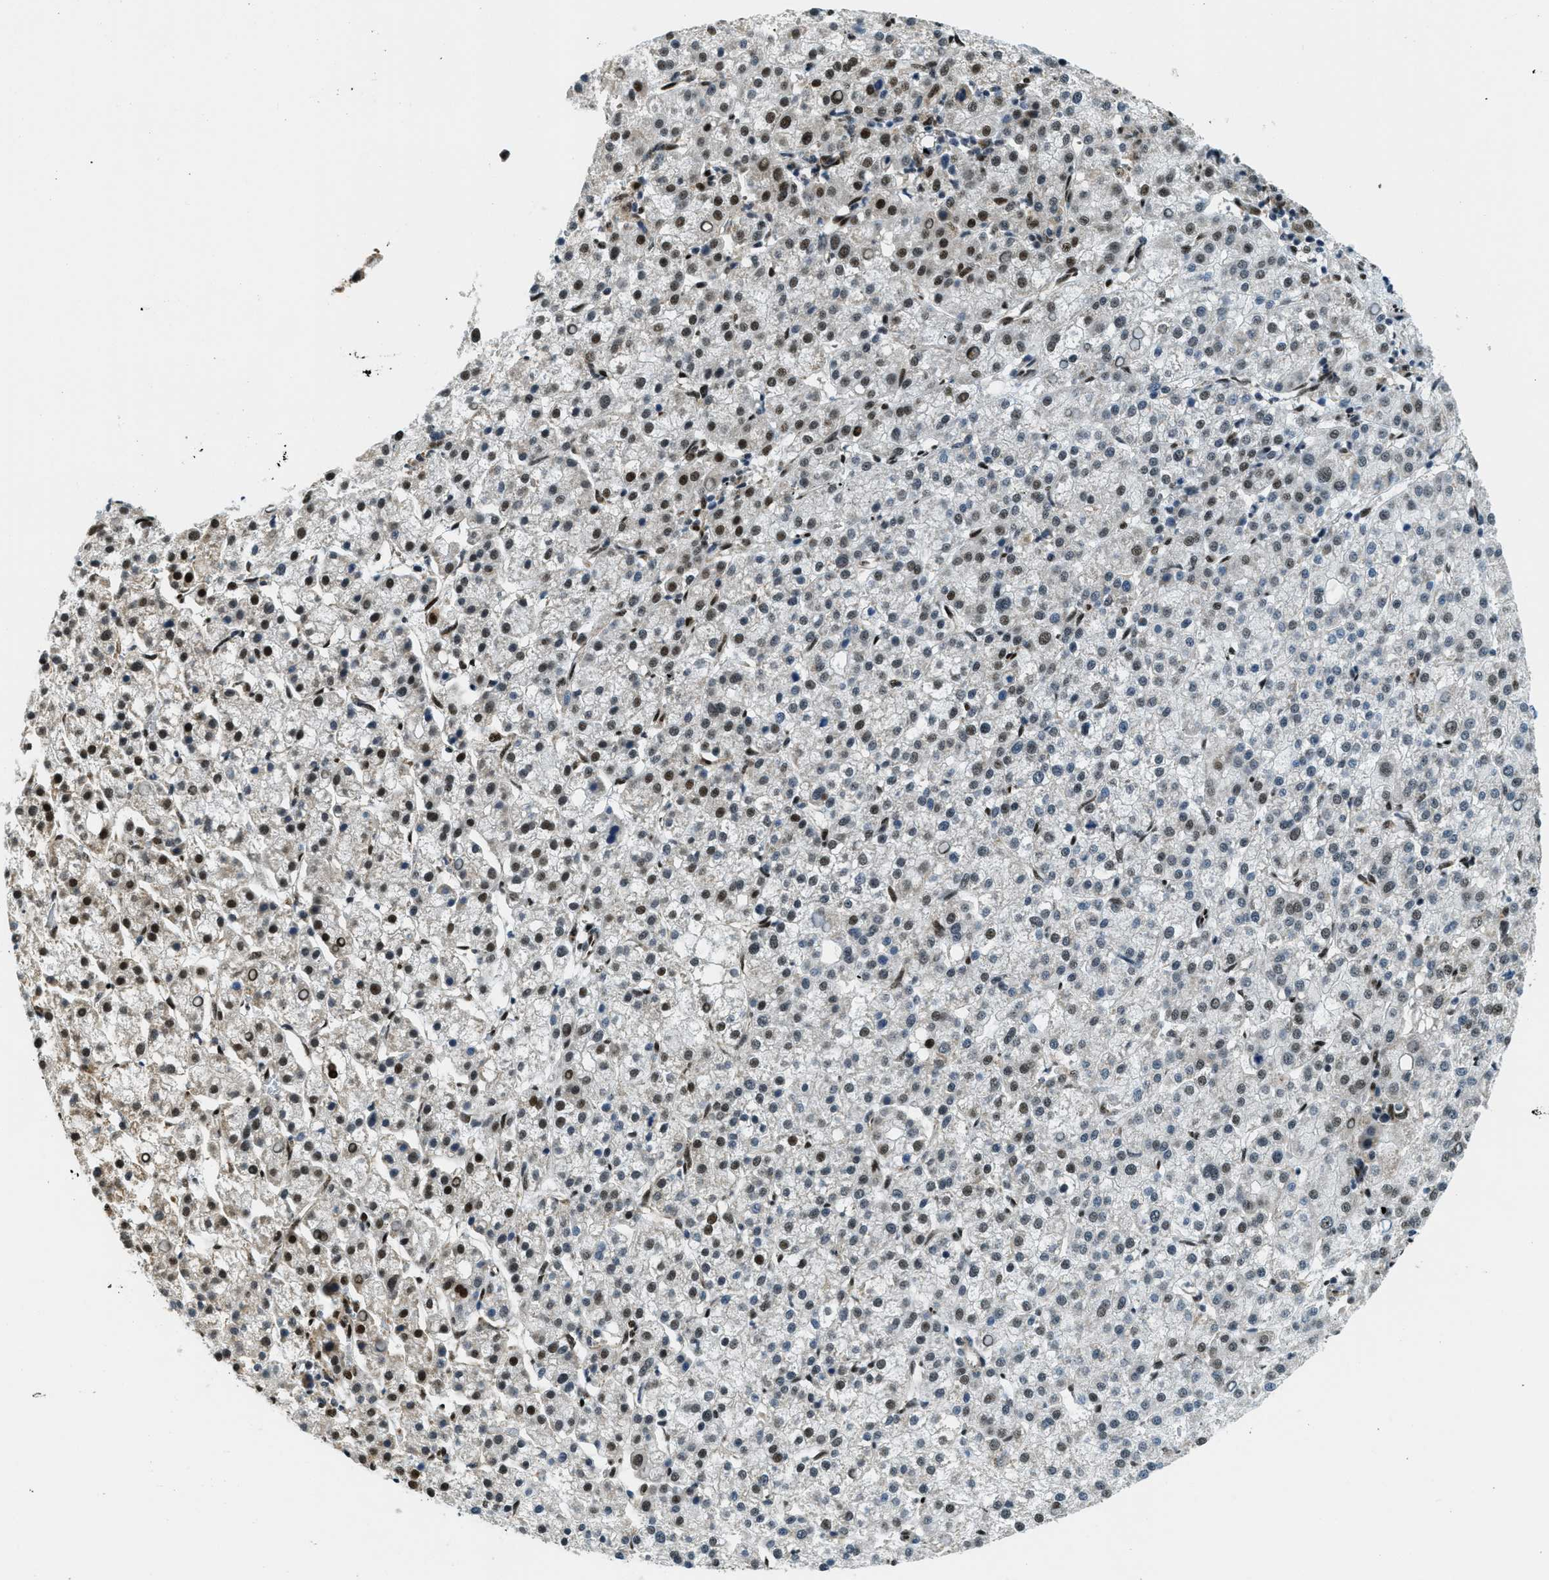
{"staining": {"intensity": "strong", "quantity": "<25%", "location": "nuclear"}, "tissue": "liver cancer", "cell_type": "Tumor cells", "image_type": "cancer", "snomed": [{"axis": "morphology", "description": "Carcinoma, Hepatocellular, NOS"}, {"axis": "topography", "description": "Liver"}], "caption": "Immunohistochemistry (IHC) photomicrograph of hepatocellular carcinoma (liver) stained for a protein (brown), which demonstrates medium levels of strong nuclear positivity in approximately <25% of tumor cells.", "gene": "SP100", "patient": {"sex": "female", "age": 58}}